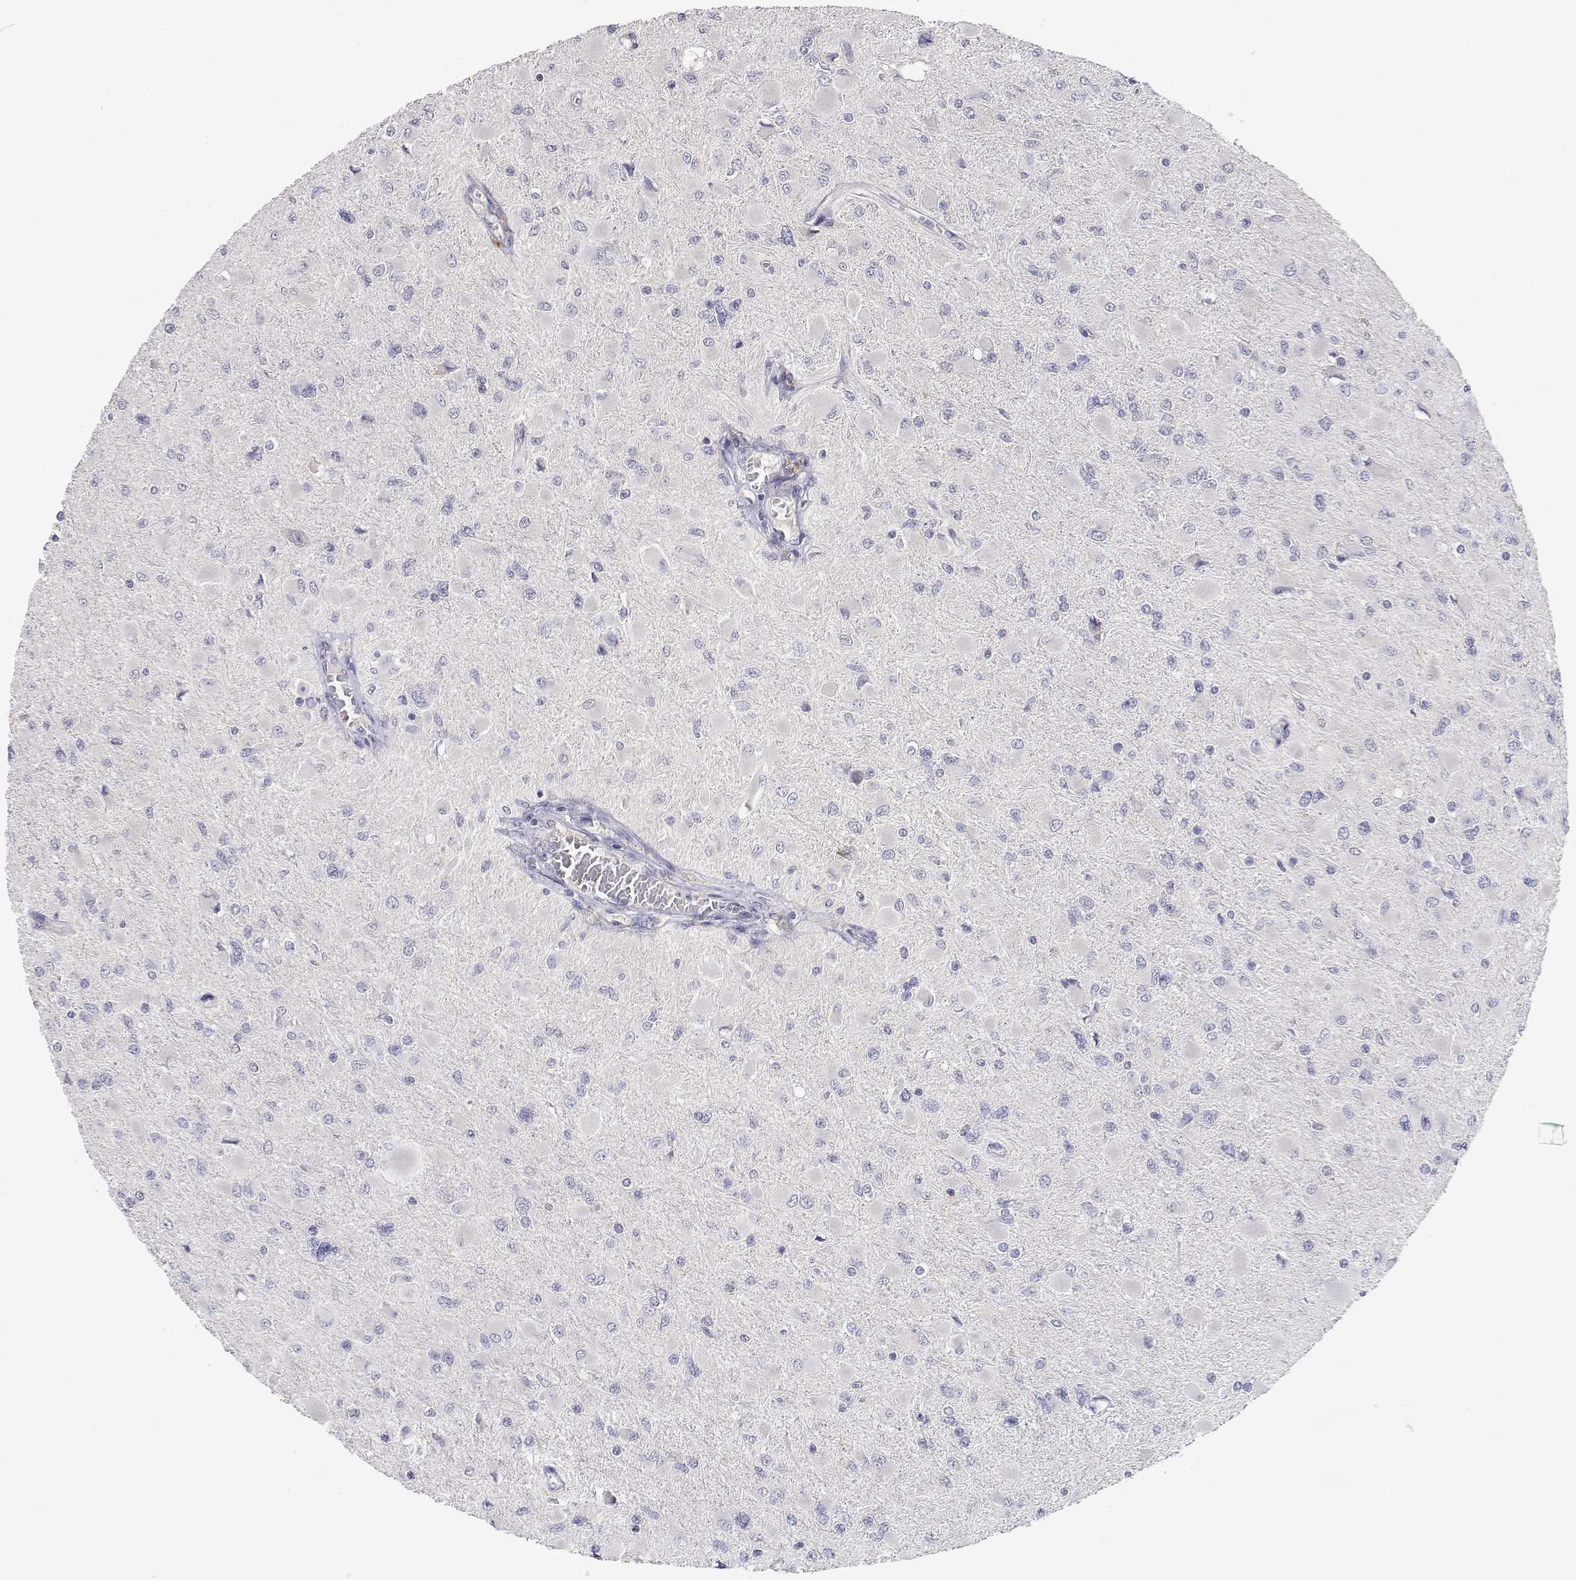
{"staining": {"intensity": "negative", "quantity": "none", "location": "none"}, "tissue": "glioma", "cell_type": "Tumor cells", "image_type": "cancer", "snomed": [{"axis": "morphology", "description": "Glioma, malignant, High grade"}, {"axis": "topography", "description": "Cerebral cortex"}], "caption": "Immunohistochemistry histopathology image of neoplastic tissue: glioma stained with DAB (3,3'-diaminobenzidine) displays no significant protein staining in tumor cells.", "gene": "ADA", "patient": {"sex": "female", "age": 36}}